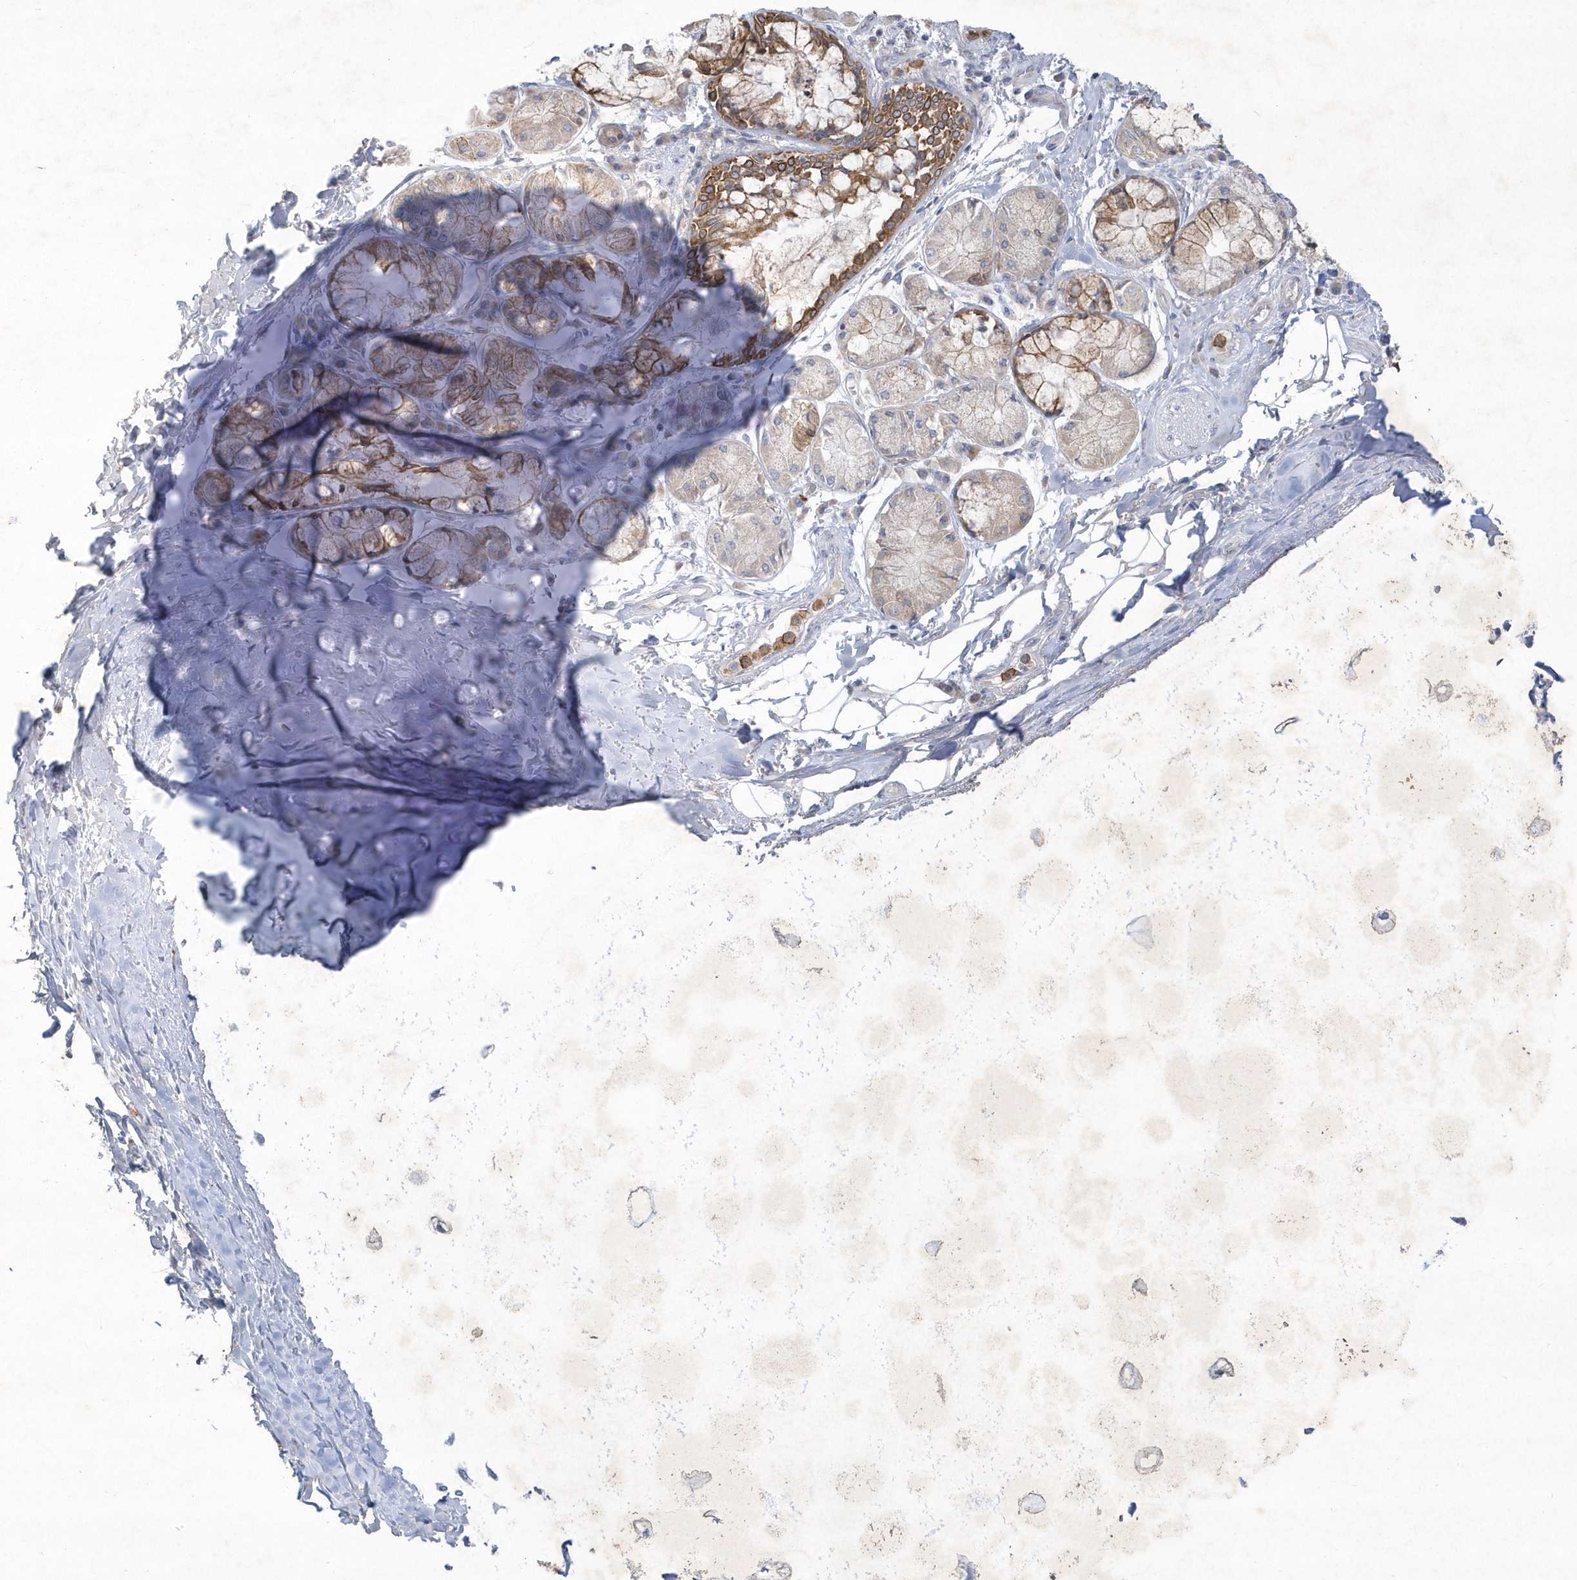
{"staining": {"intensity": "negative", "quantity": "none", "location": "none"}, "tissue": "adipose tissue", "cell_type": "Adipocytes", "image_type": "normal", "snomed": [{"axis": "morphology", "description": "Normal tissue, NOS"}, {"axis": "topography", "description": "Cartilage tissue"}, {"axis": "topography", "description": "Bronchus"}, {"axis": "topography", "description": "Lung"}, {"axis": "topography", "description": "Peripheral nerve tissue"}], "caption": "This image is of normal adipose tissue stained with immunohistochemistry to label a protein in brown with the nuclei are counter-stained blue. There is no expression in adipocytes.", "gene": "LARS1", "patient": {"sex": "female", "age": 49}}